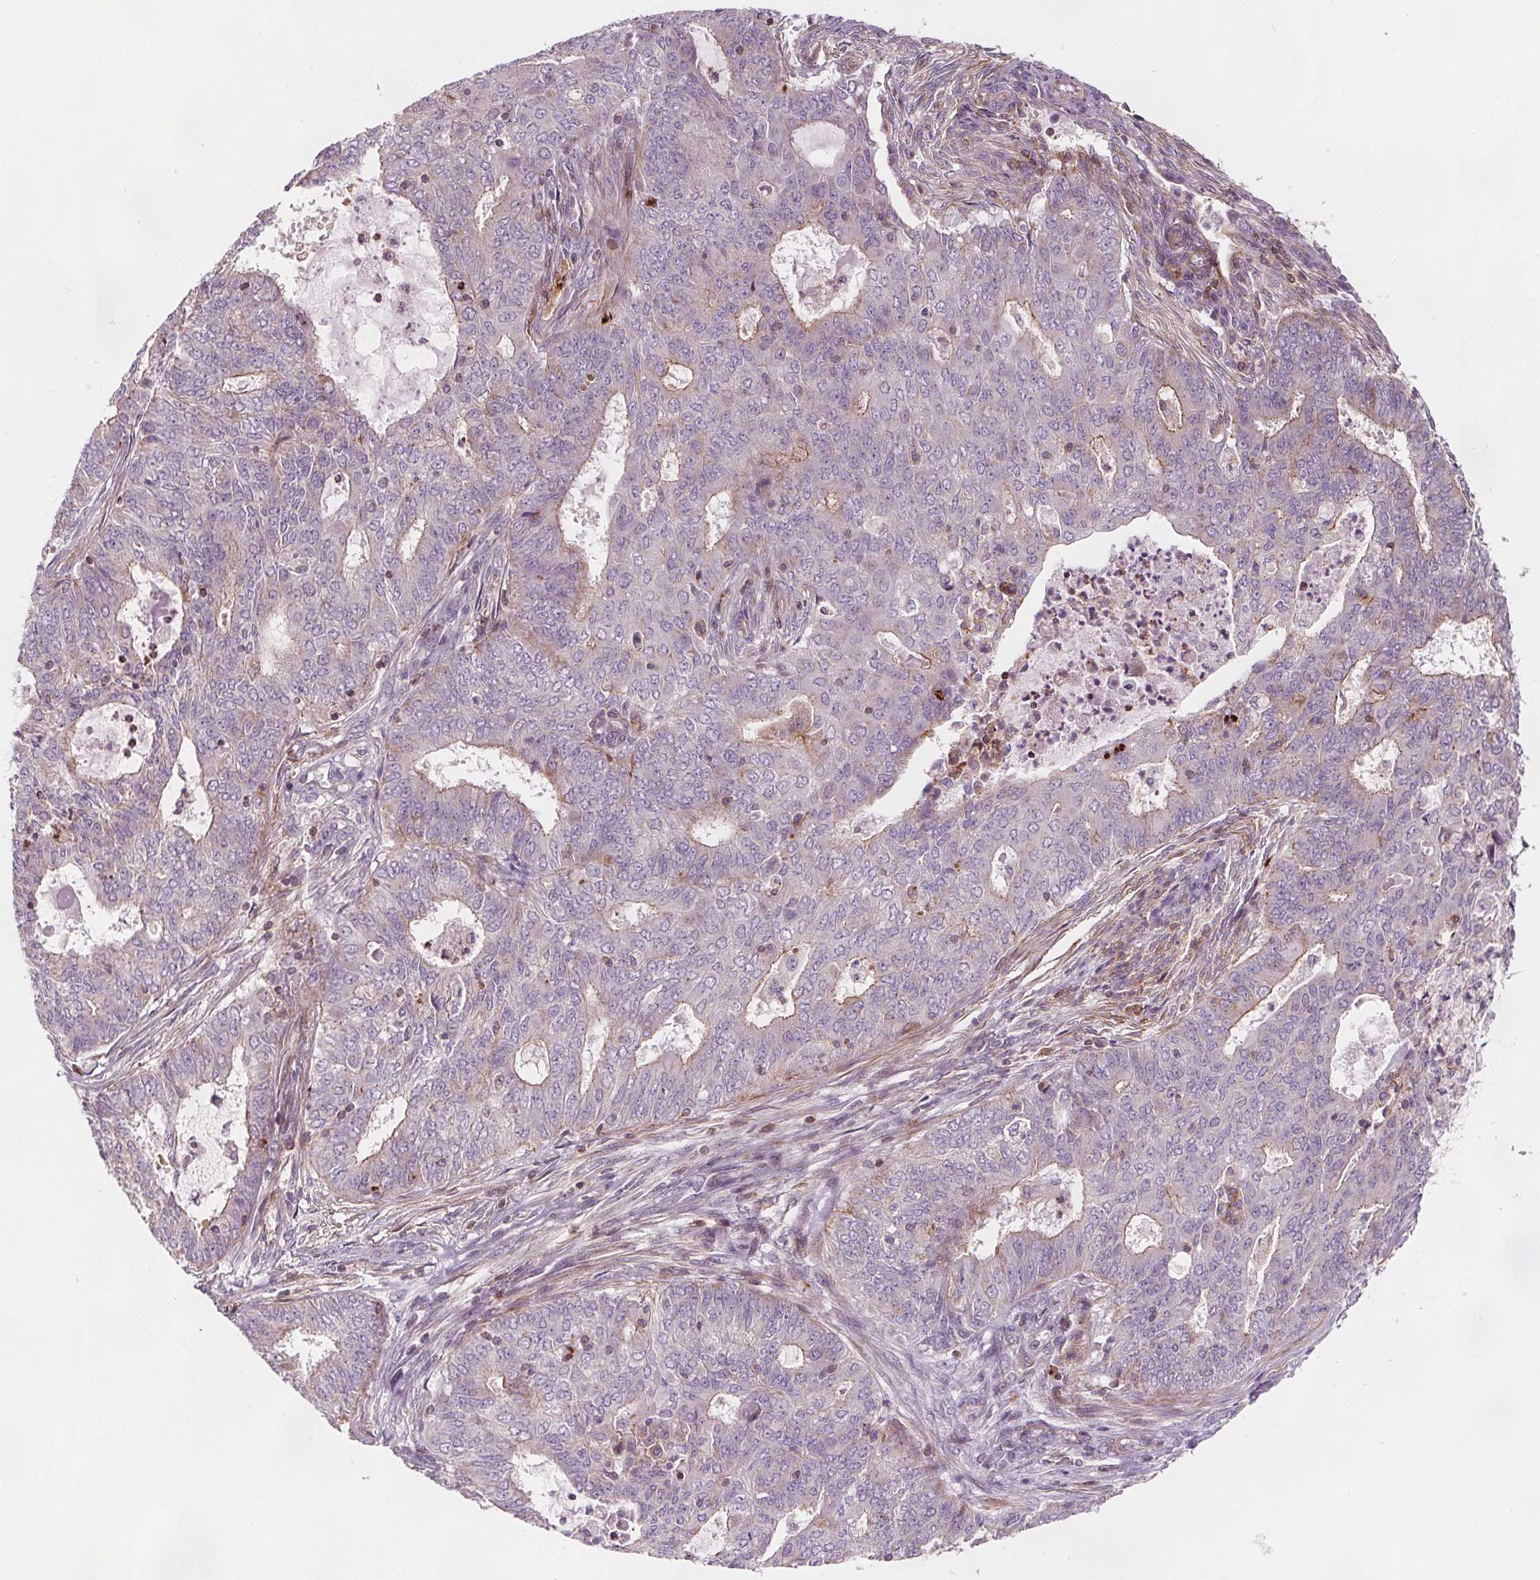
{"staining": {"intensity": "negative", "quantity": "none", "location": "none"}, "tissue": "endometrial cancer", "cell_type": "Tumor cells", "image_type": "cancer", "snomed": [{"axis": "morphology", "description": "Adenocarcinoma, NOS"}, {"axis": "topography", "description": "Endometrium"}], "caption": "High power microscopy photomicrograph of an IHC histopathology image of endometrial cancer (adenocarcinoma), revealing no significant expression in tumor cells.", "gene": "ADAM33", "patient": {"sex": "female", "age": 62}}